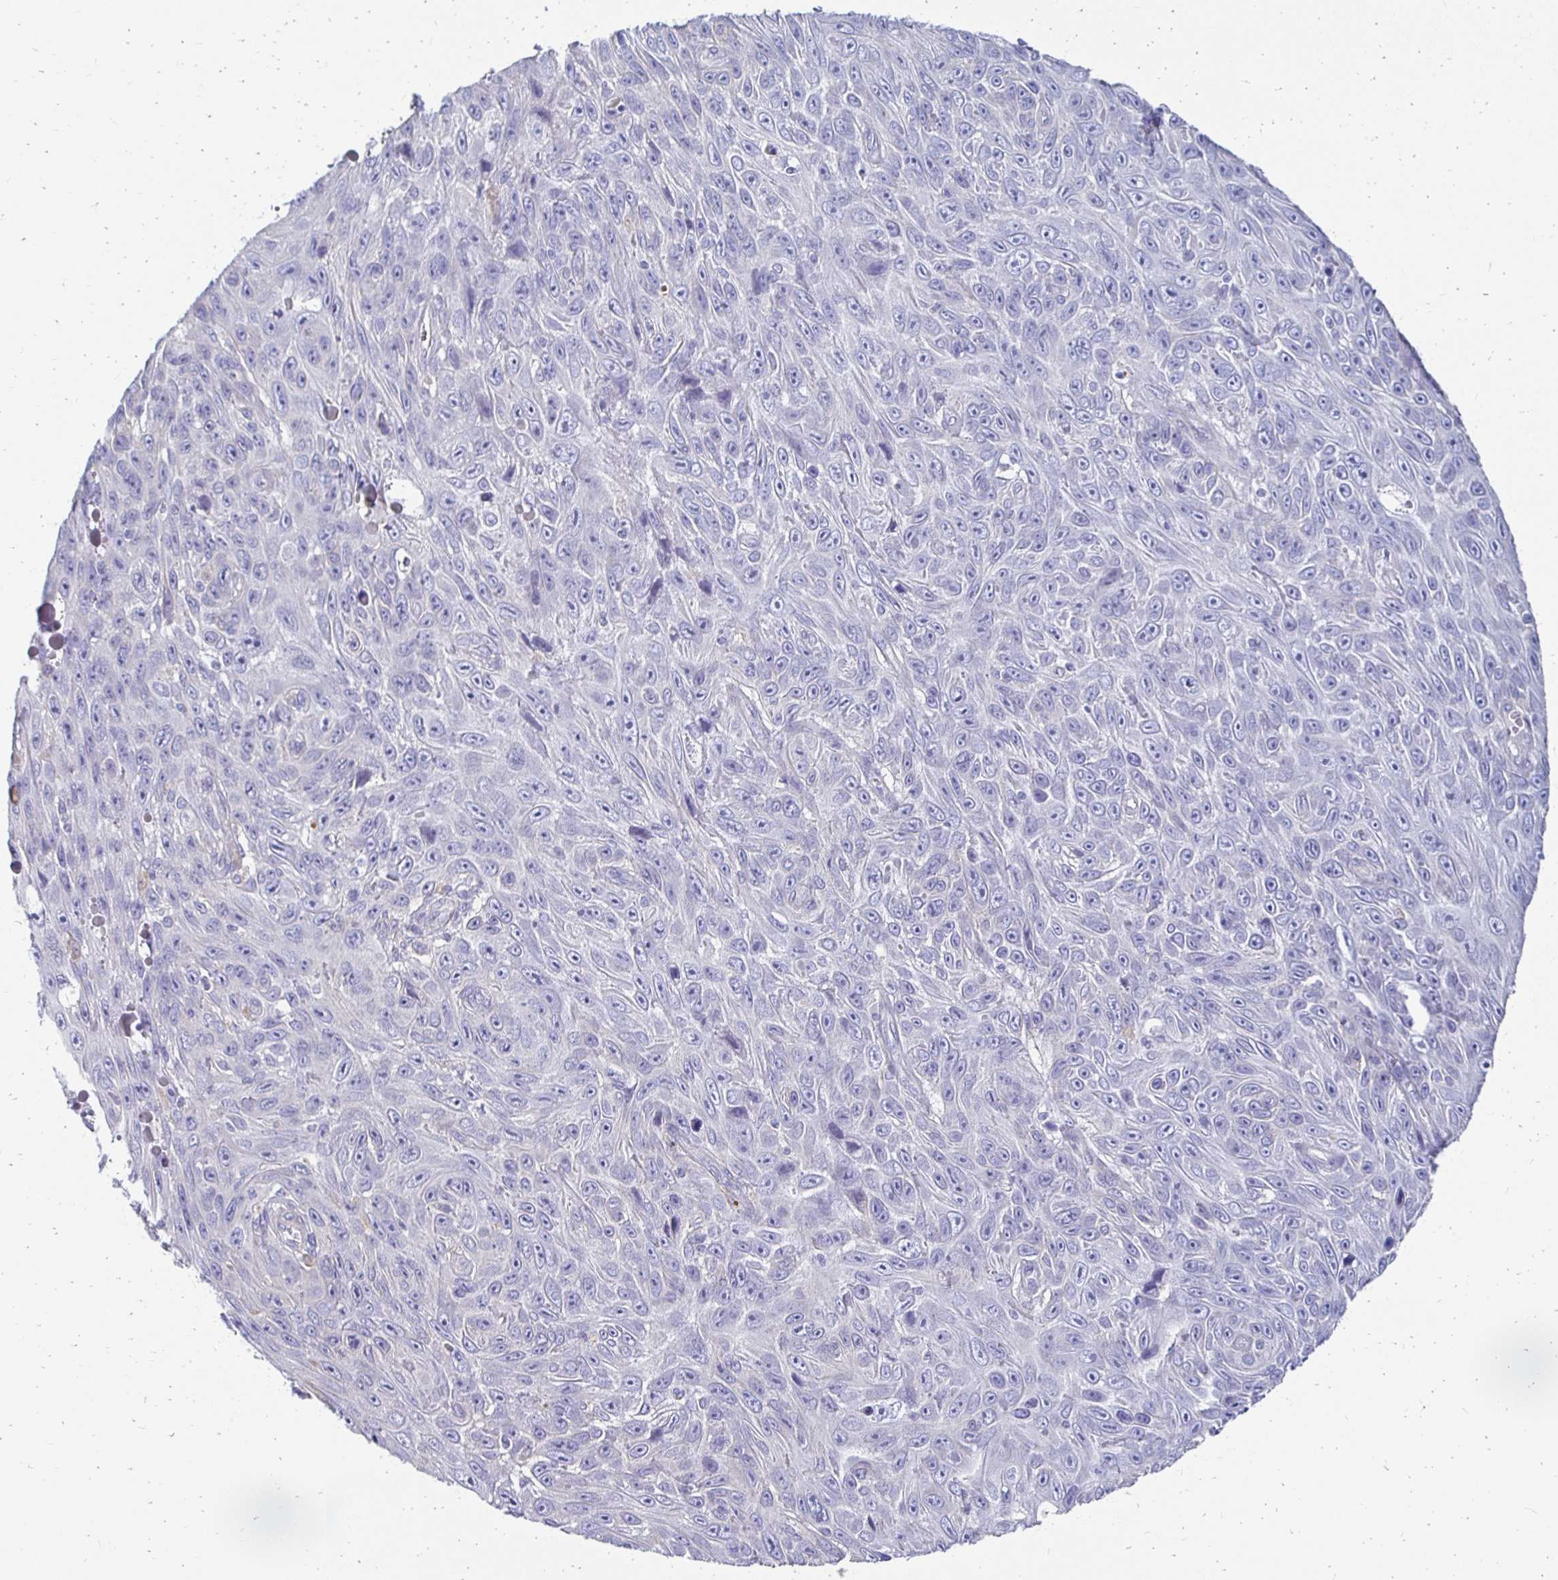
{"staining": {"intensity": "negative", "quantity": "none", "location": "none"}, "tissue": "skin cancer", "cell_type": "Tumor cells", "image_type": "cancer", "snomed": [{"axis": "morphology", "description": "Squamous cell carcinoma, NOS"}, {"axis": "topography", "description": "Skin"}], "caption": "Immunohistochemistry image of neoplastic tissue: human squamous cell carcinoma (skin) stained with DAB shows no significant protein positivity in tumor cells. (Immunohistochemistry, brightfield microscopy, high magnification).", "gene": "AKAP6", "patient": {"sex": "male", "age": 82}}